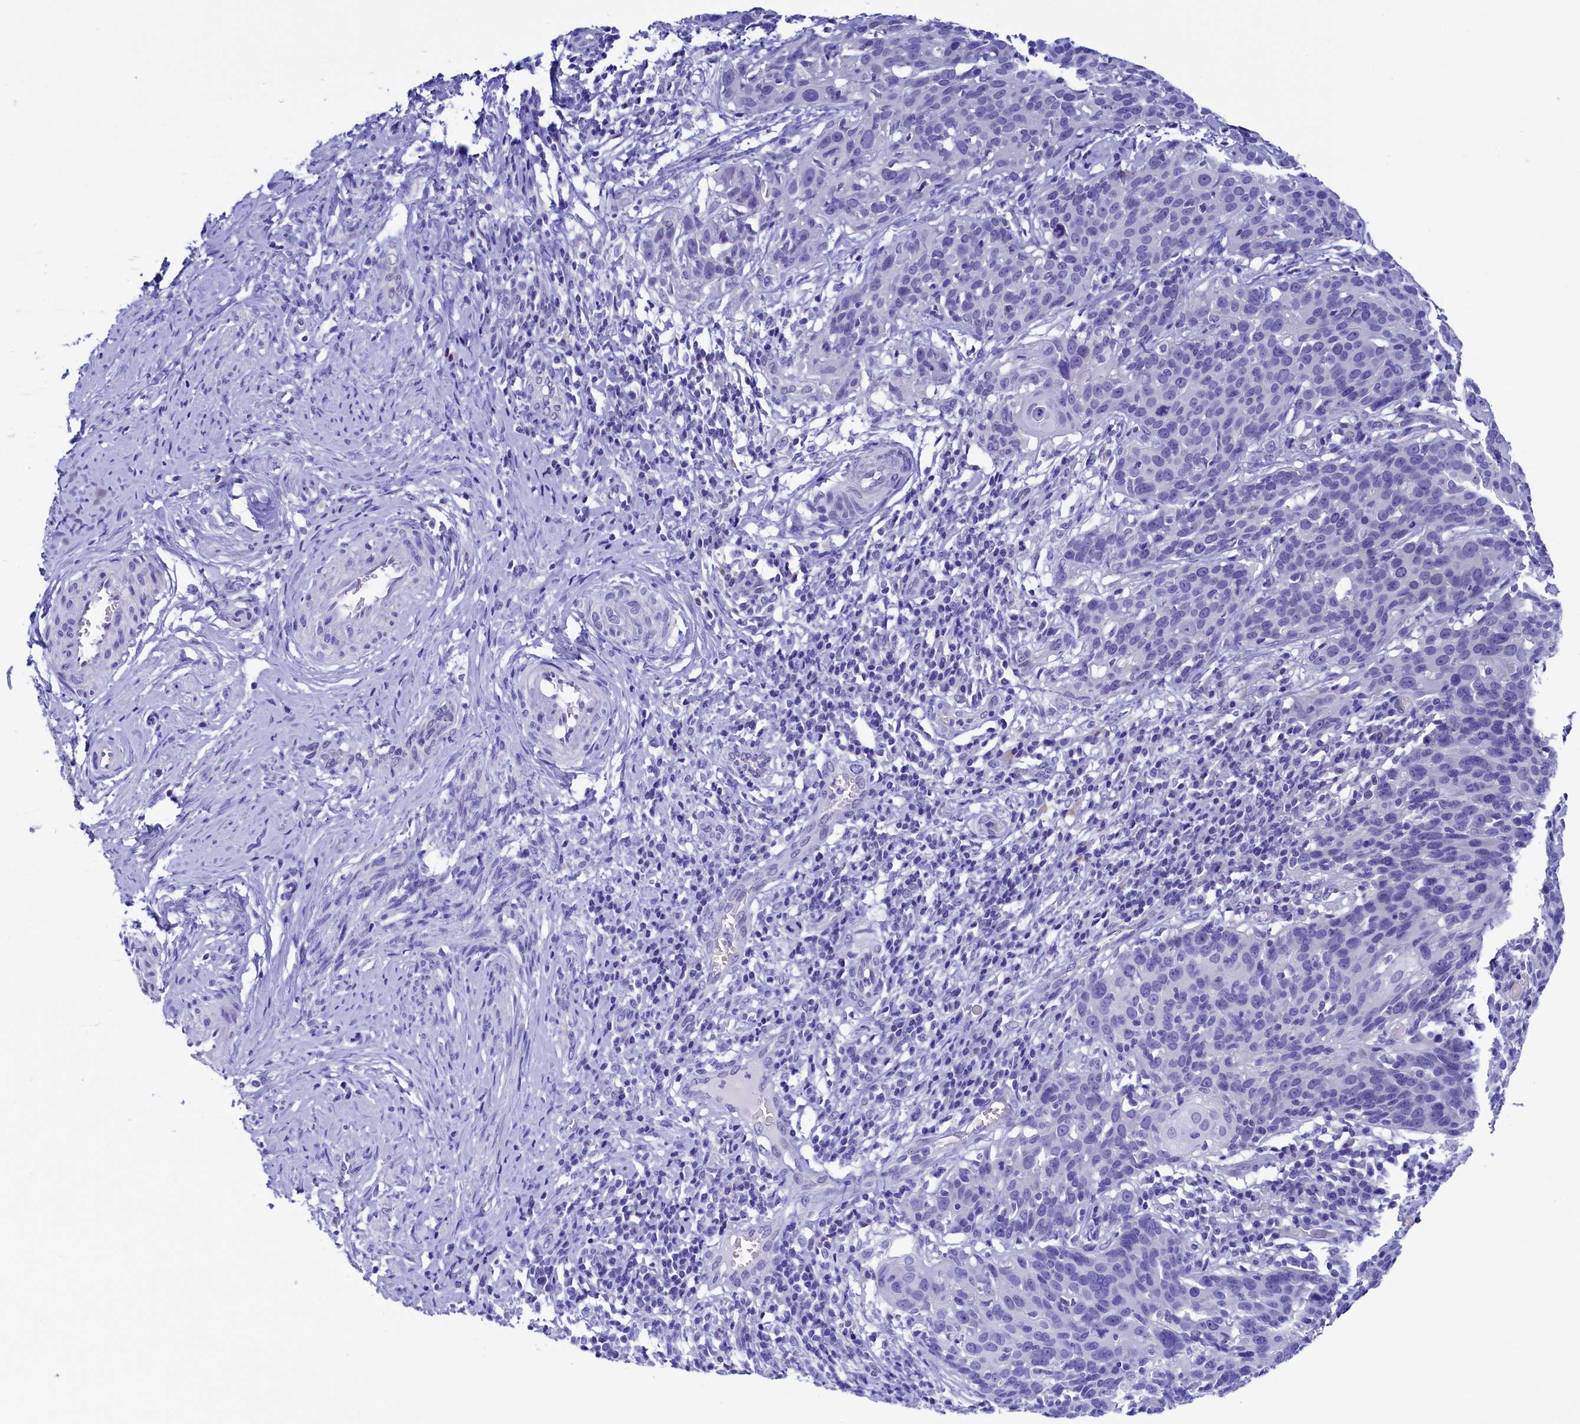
{"staining": {"intensity": "negative", "quantity": "none", "location": "none"}, "tissue": "cervical cancer", "cell_type": "Tumor cells", "image_type": "cancer", "snomed": [{"axis": "morphology", "description": "Squamous cell carcinoma, NOS"}, {"axis": "topography", "description": "Cervix"}], "caption": "Squamous cell carcinoma (cervical) was stained to show a protein in brown. There is no significant expression in tumor cells. (DAB IHC, high magnification).", "gene": "FLYWCH2", "patient": {"sex": "female", "age": 50}}